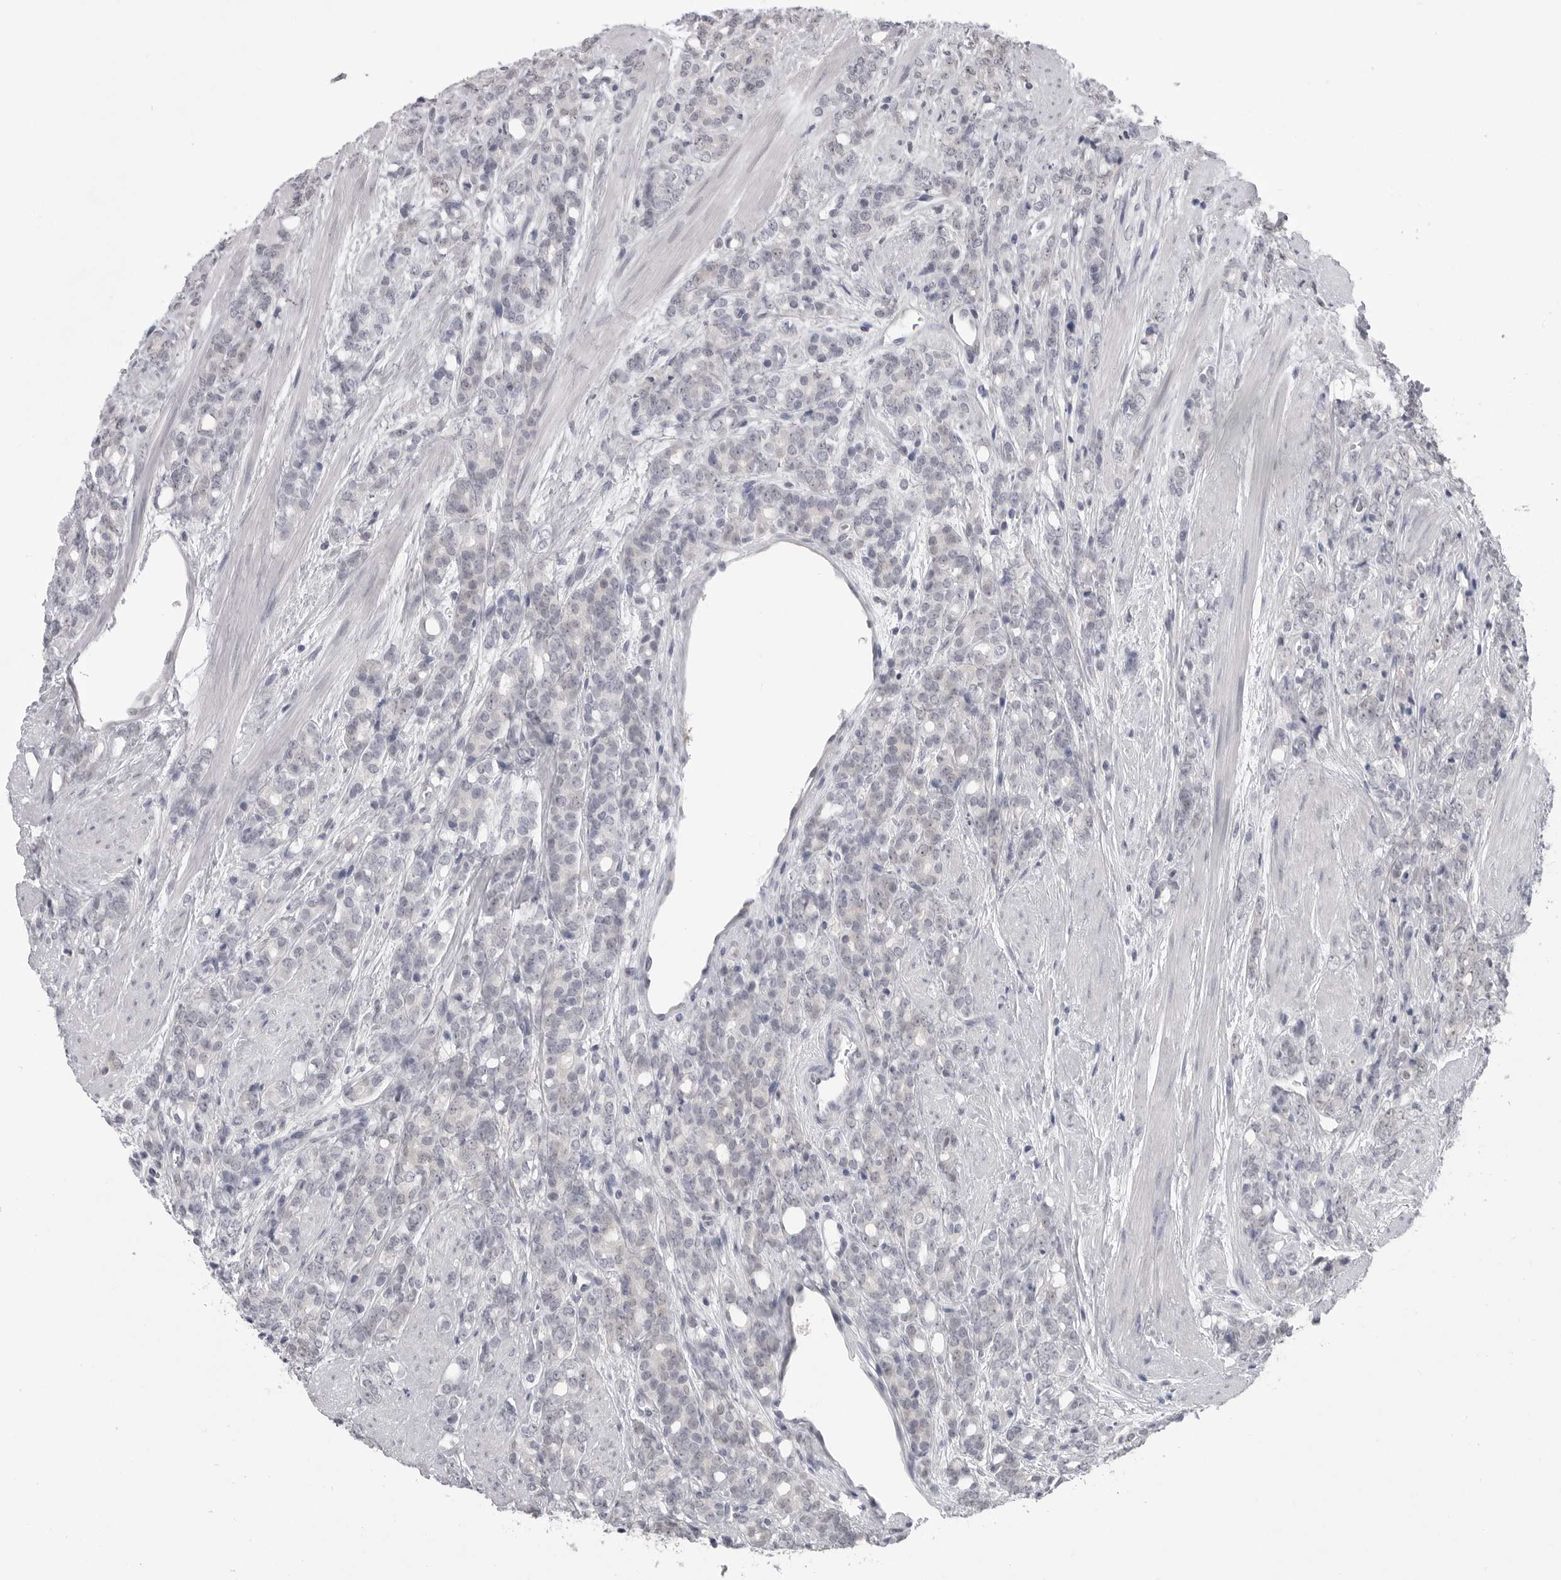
{"staining": {"intensity": "negative", "quantity": "none", "location": "none"}, "tissue": "prostate cancer", "cell_type": "Tumor cells", "image_type": "cancer", "snomed": [{"axis": "morphology", "description": "Adenocarcinoma, High grade"}, {"axis": "topography", "description": "Prostate"}], "caption": "Tumor cells show no significant protein expression in prostate cancer (high-grade adenocarcinoma). (DAB immunohistochemistry, high magnification).", "gene": "PNPO", "patient": {"sex": "male", "age": 62}}